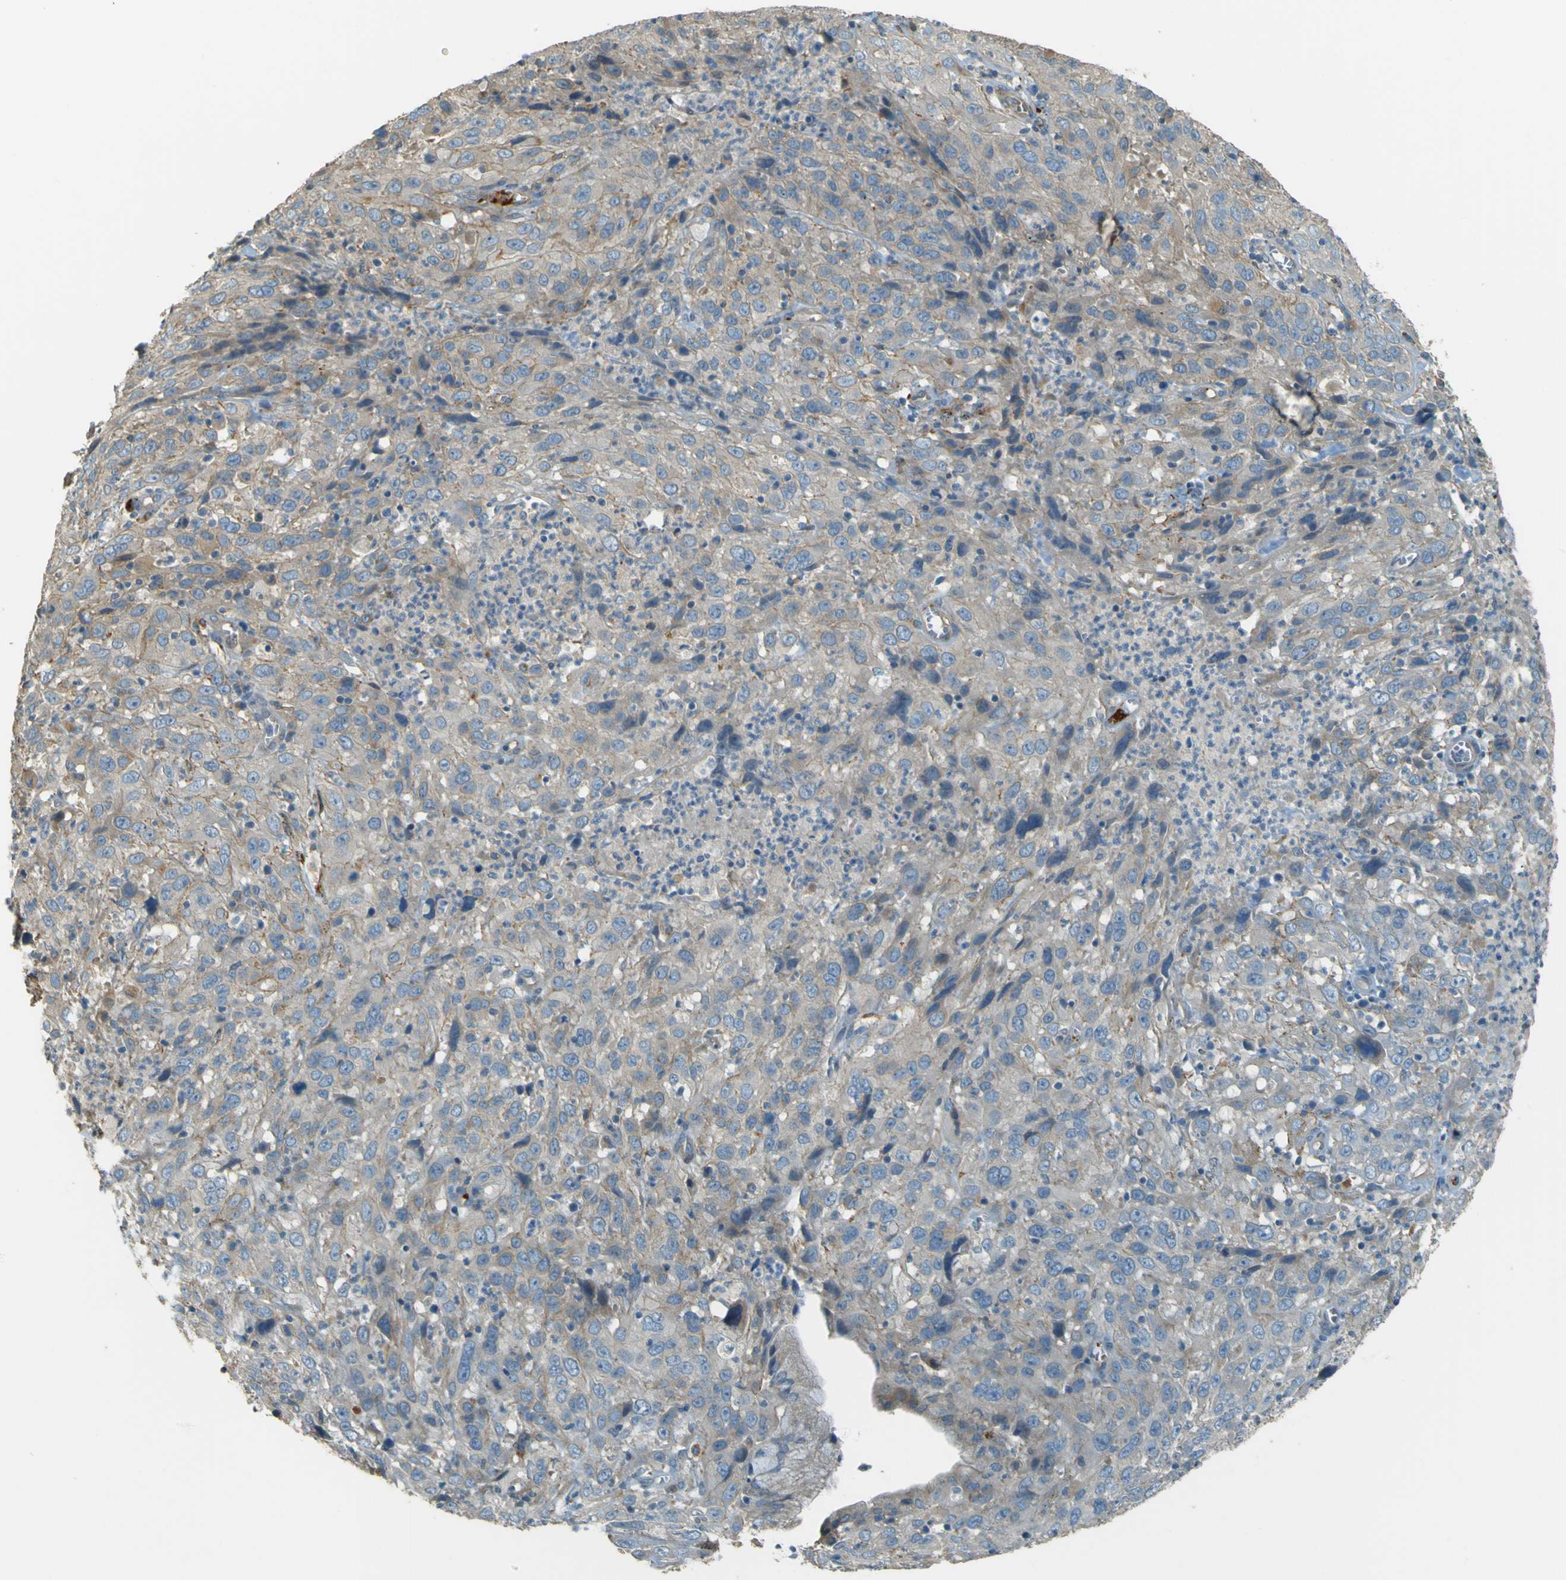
{"staining": {"intensity": "weak", "quantity": "<25%", "location": "cytoplasmic/membranous"}, "tissue": "cervical cancer", "cell_type": "Tumor cells", "image_type": "cancer", "snomed": [{"axis": "morphology", "description": "Squamous cell carcinoma, NOS"}, {"axis": "topography", "description": "Cervix"}], "caption": "Cervical cancer (squamous cell carcinoma) stained for a protein using IHC reveals no positivity tumor cells.", "gene": "NEXN", "patient": {"sex": "female", "age": 32}}